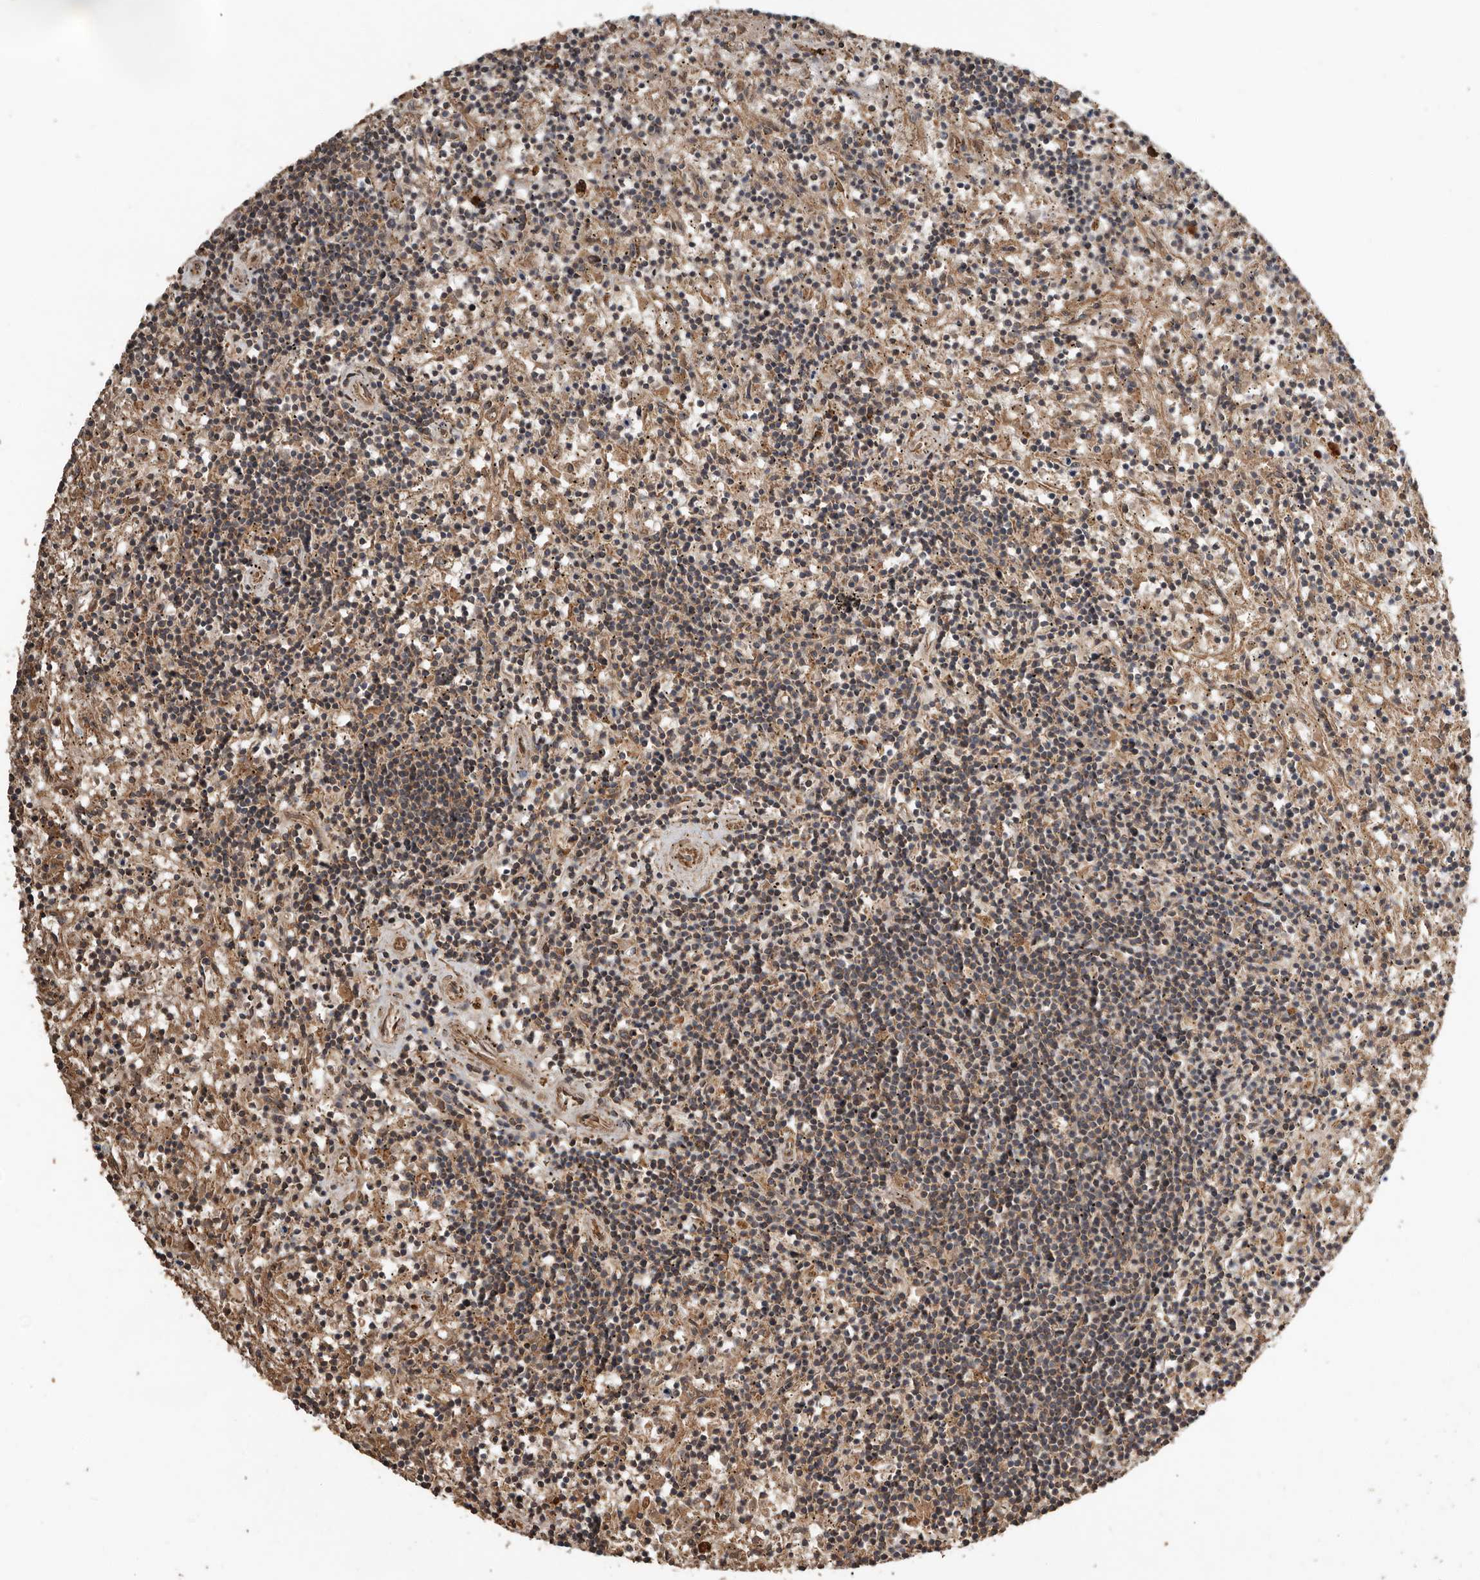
{"staining": {"intensity": "moderate", "quantity": "25%-75%", "location": "cytoplasmic/membranous"}, "tissue": "lymphoma", "cell_type": "Tumor cells", "image_type": "cancer", "snomed": [{"axis": "morphology", "description": "Malignant lymphoma, non-Hodgkin's type, Low grade"}, {"axis": "topography", "description": "Spleen"}], "caption": "This photomicrograph exhibits low-grade malignant lymphoma, non-Hodgkin's type stained with IHC to label a protein in brown. The cytoplasmic/membranous of tumor cells show moderate positivity for the protein. Nuclei are counter-stained blue.", "gene": "RNF207", "patient": {"sex": "male", "age": 76}}